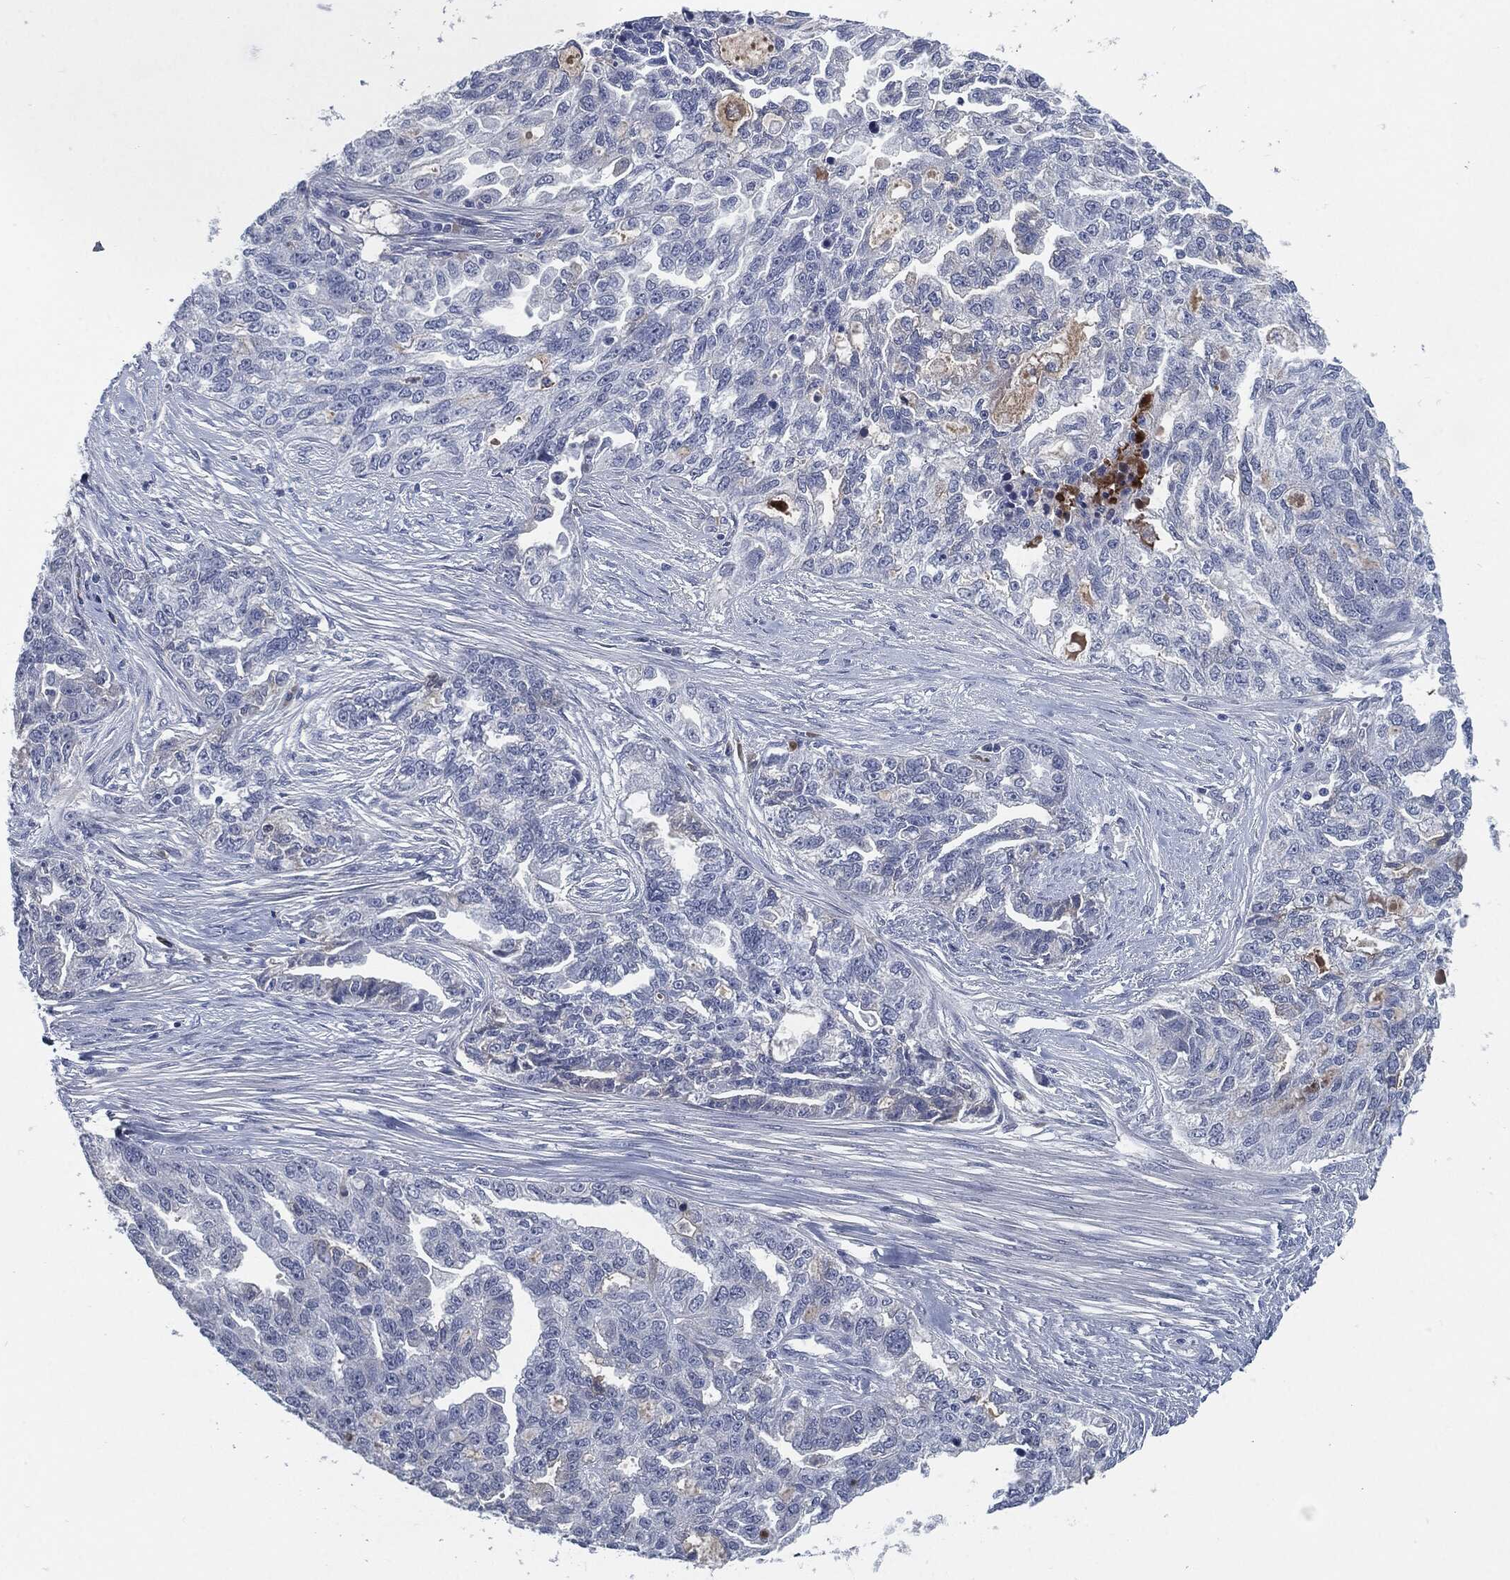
{"staining": {"intensity": "negative", "quantity": "none", "location": "none"}, "tissue": "ovarian cancer", "cell_type": "Tumor cells", "image_type": "cancer", "snomed": [{"axis": "morphology", "description": "Cystadenocarcinoma, serous, NOS"}, {"axis": "topography", "description": "Ovary"}], "caption": "Immunohistochemistry histopathology image of neoplastic tissue: human ovarian cancer stained with DAB (3,3'-diaminobenzidine) exhibits no significant protein expression in tumor cells.", "gene": "MST1", "patient": {"sex": "female", "age": 51}}